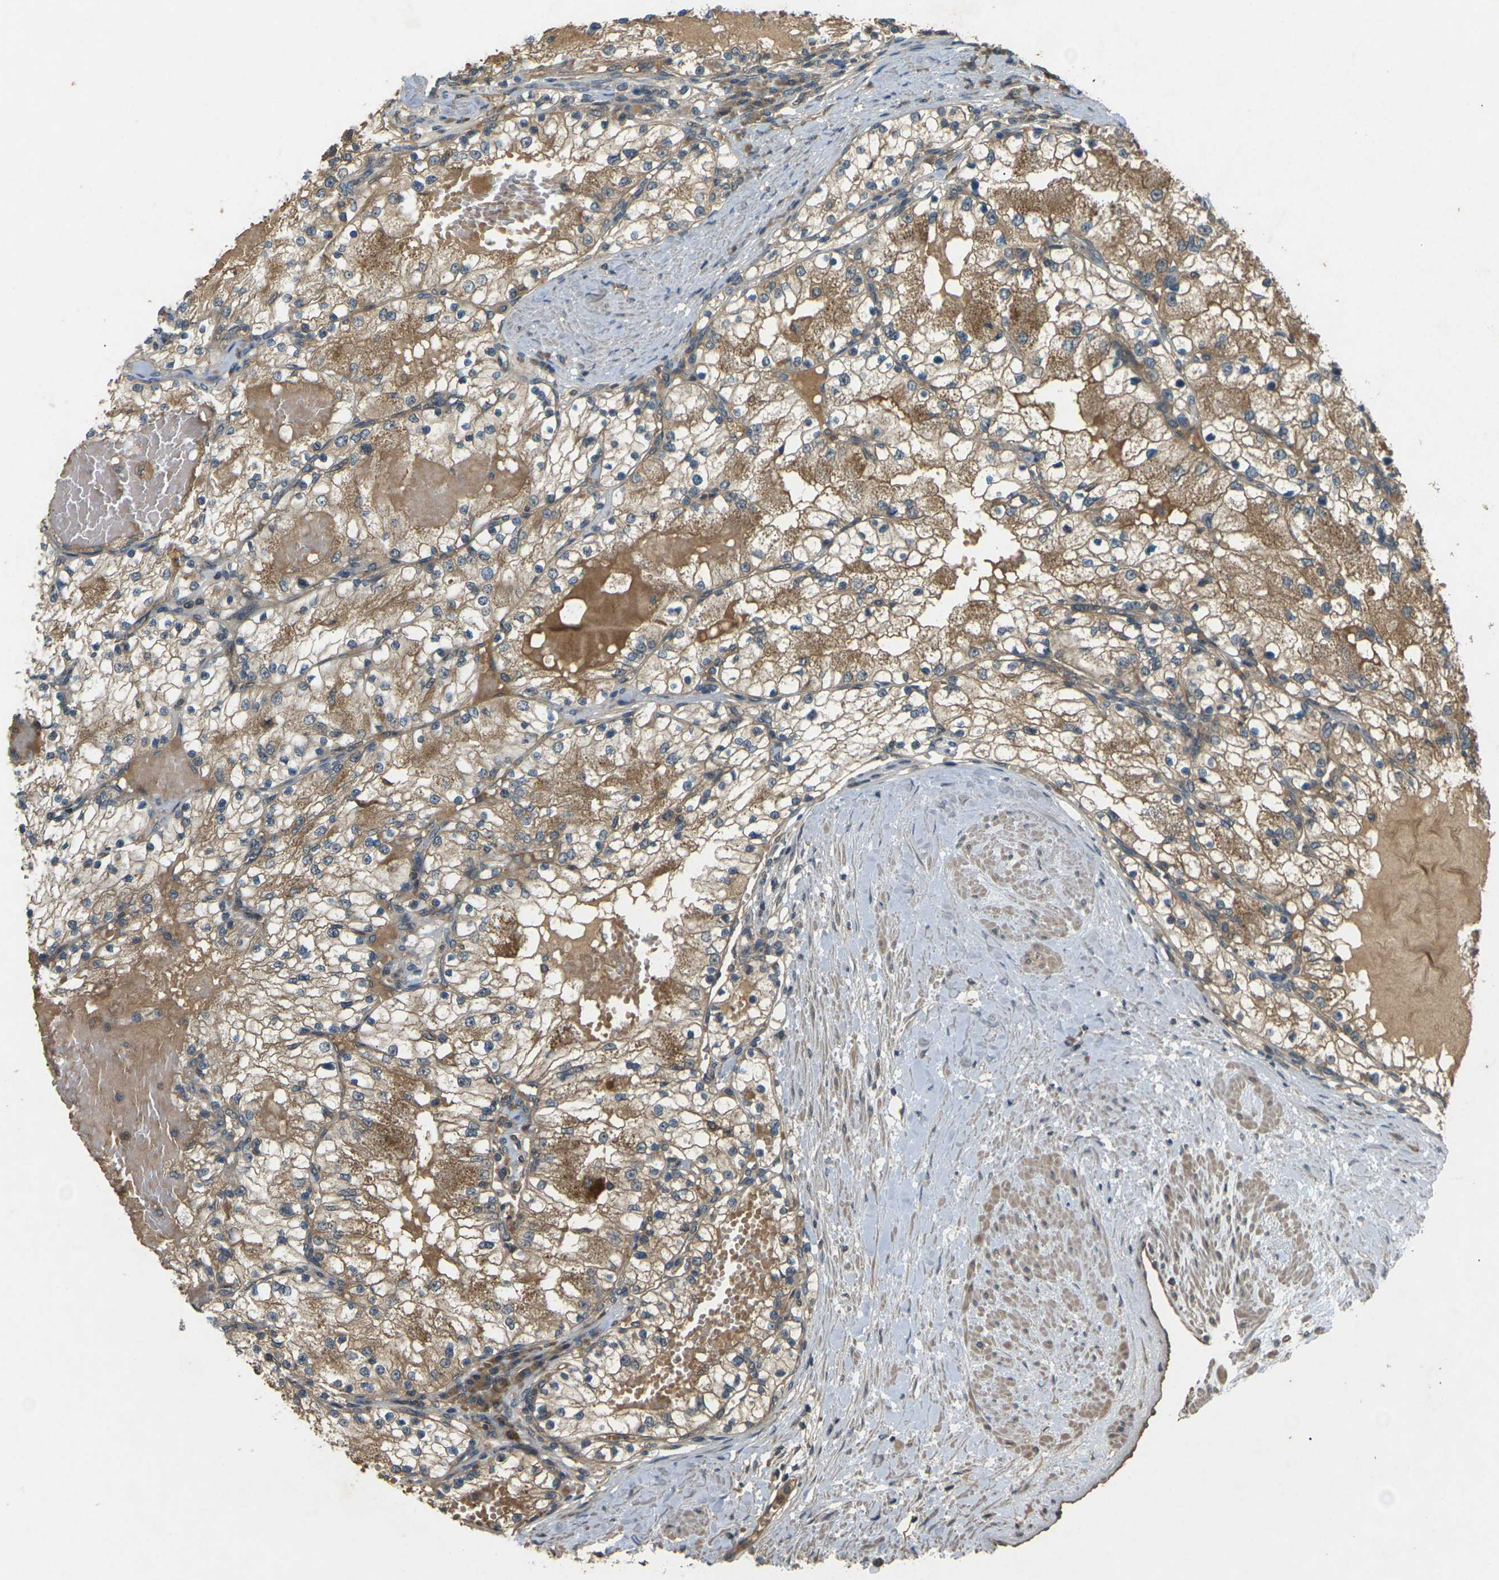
{"staining": {"intensity": "moderate", "quantity": ">75%", "location": "cytoplasmic/membranous"}, "tissue": "renal cancer", "cell_type": "Tumor cells", "image_type": "cancer", "snomed": [{"axis": "morphology", "description": "Adenocarcinoma, NOS"}, {"axis": "topography", "description": "Kidney"}], "caption": "Immunohistochemical staining of human renal cancer (adenocarcinoma) demonstrates medium levels of moderate cytoplasmic/membranous protein positivity in about >75% of tumor cells.", "gene": "TAP1", "patient": {"sex": "male", "age": 68}}